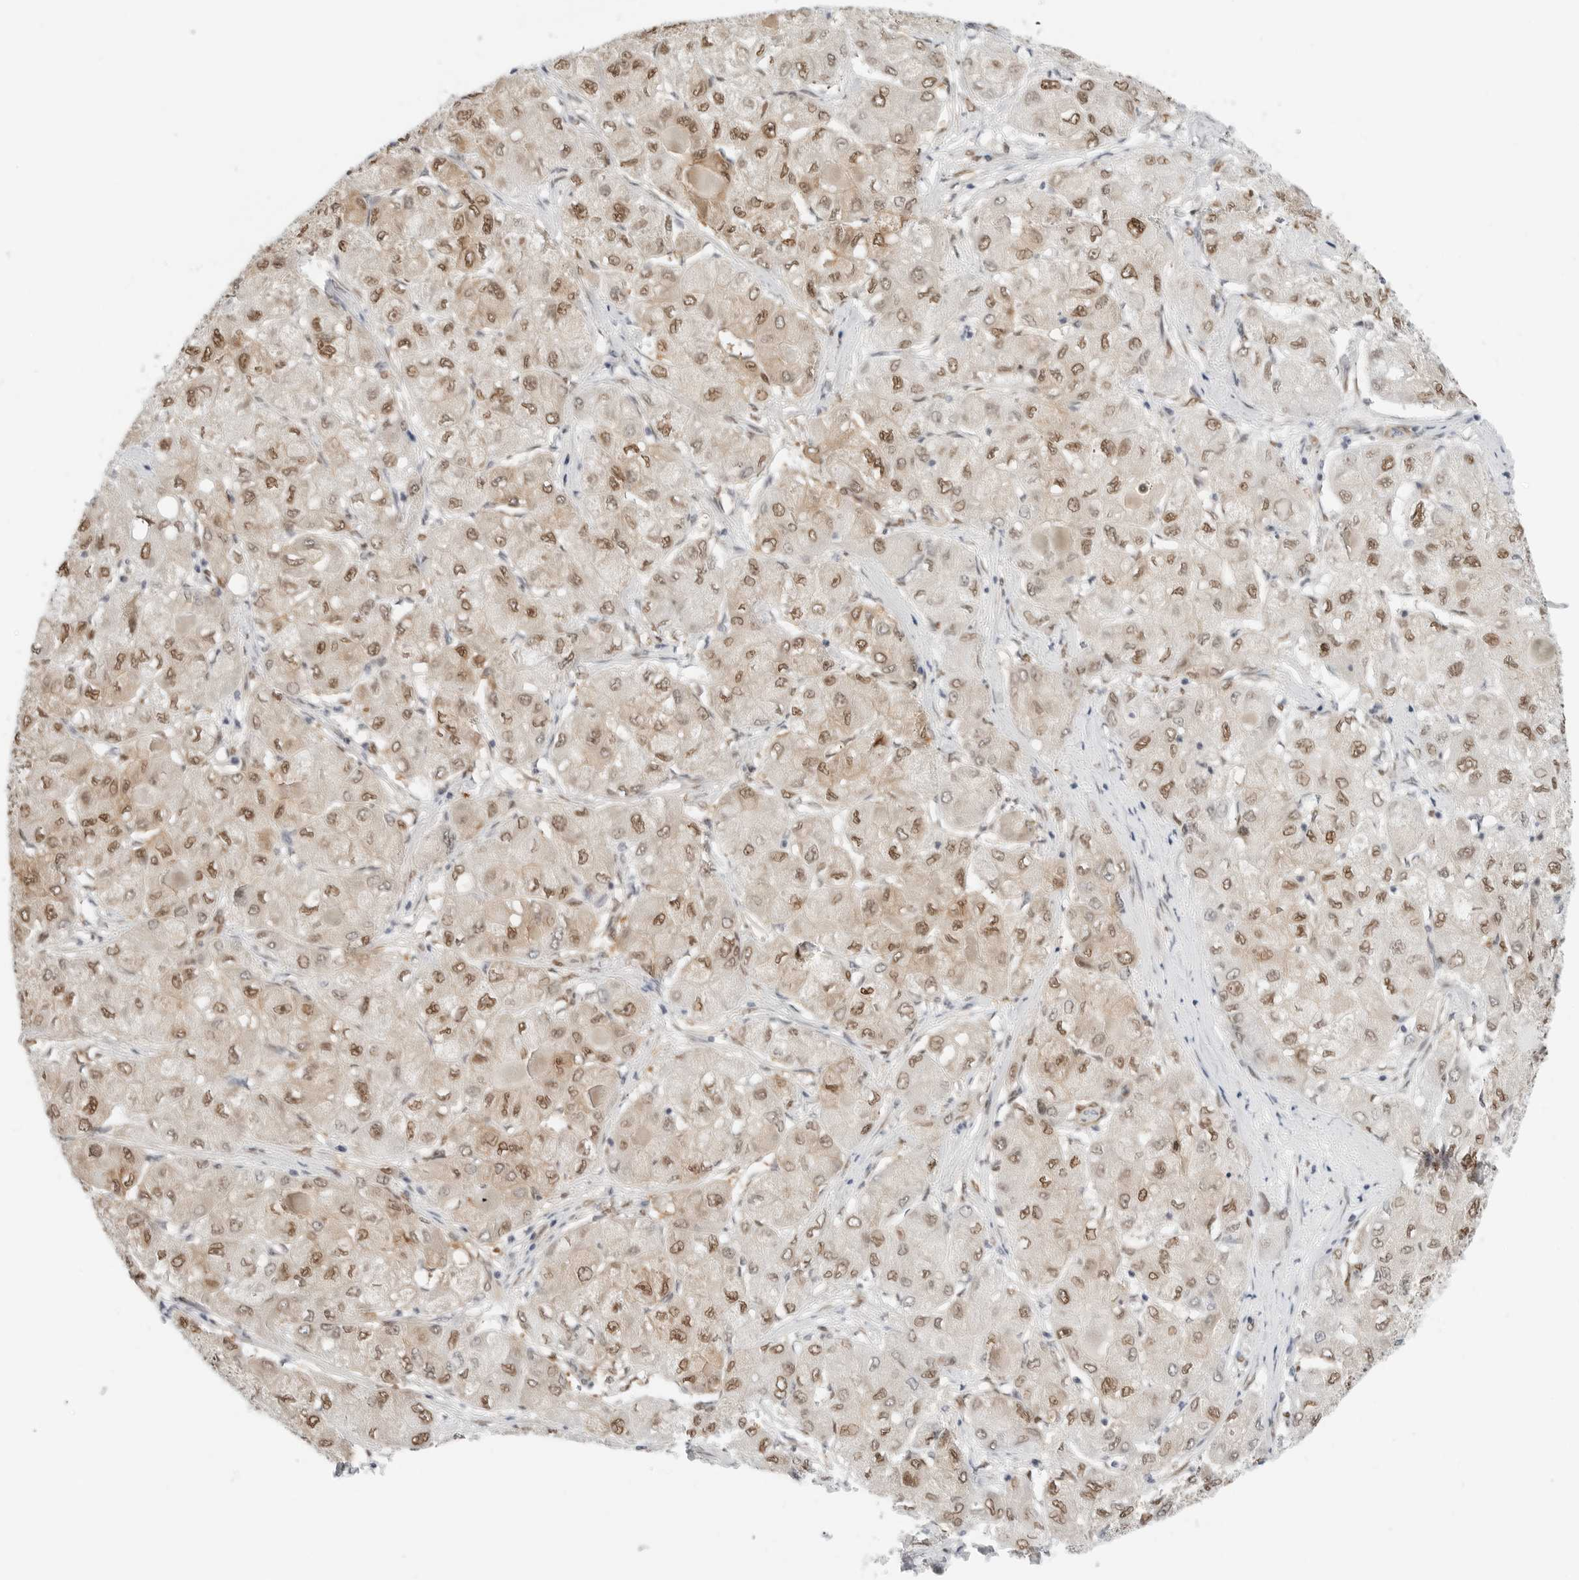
{"staining": {"intensity": "strong", "quantity": ">75%", "location": "nuclear"}, "tissue": "liver cancer", "cell_type": "Tumor cells", "image_type": "cancer", "snomed": [{"axis": "morphology", "description": "Carcinoma, Hepatocellular, NOS"}, {"axis": "topography", "description": "Liver"}], "caption": "Liver cancer (hepatocellular carcinoma) was stained to show a protein in brown. There is high levels of strong nuclear expression in about >75% of tumor cells.", "gene": "SPIDR", "patient": {"sex": "male", "age": 80}}